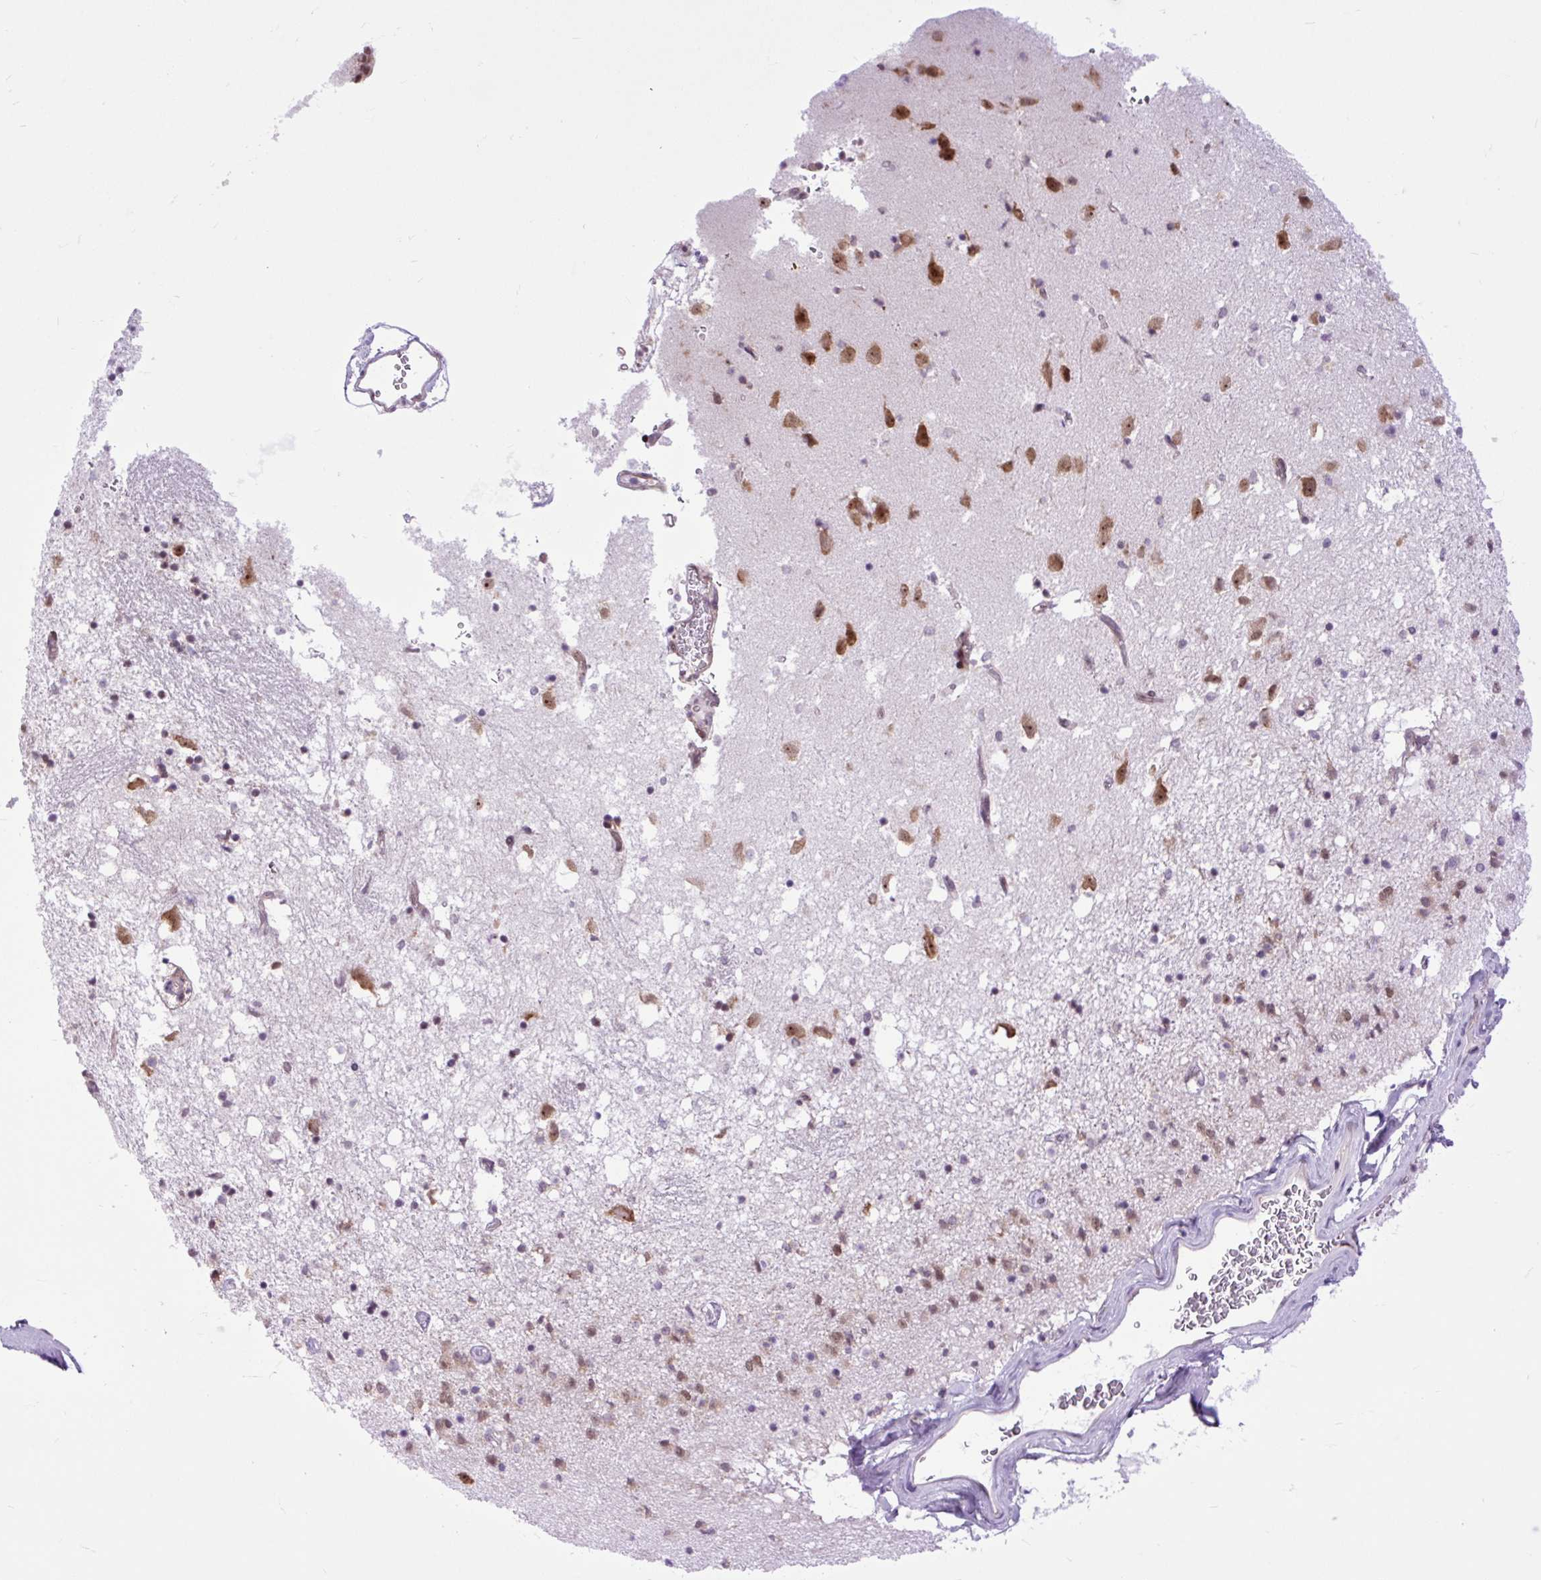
{"staining": {"intensity": "moderate", "quantity": "<25%", "location": "nuclear"}, "tissue": "caudate", "cell_type": "Glial cells", "image_type": "normal", "snomed": [{"axis": "morphology", "description": "Normal tissue, NOS"}, {"axis": "topography", "description": "Lateral ventricle wall"}], "caption": "DAB immunohistochemical staining of unremarkable caudate demonstrates moderate nuclear protein positivity in approximately <25% of glial cells. Nuclei are stained in blue.", "gene": "CLK2", "patient": {"sex": "male", "age": 58}}